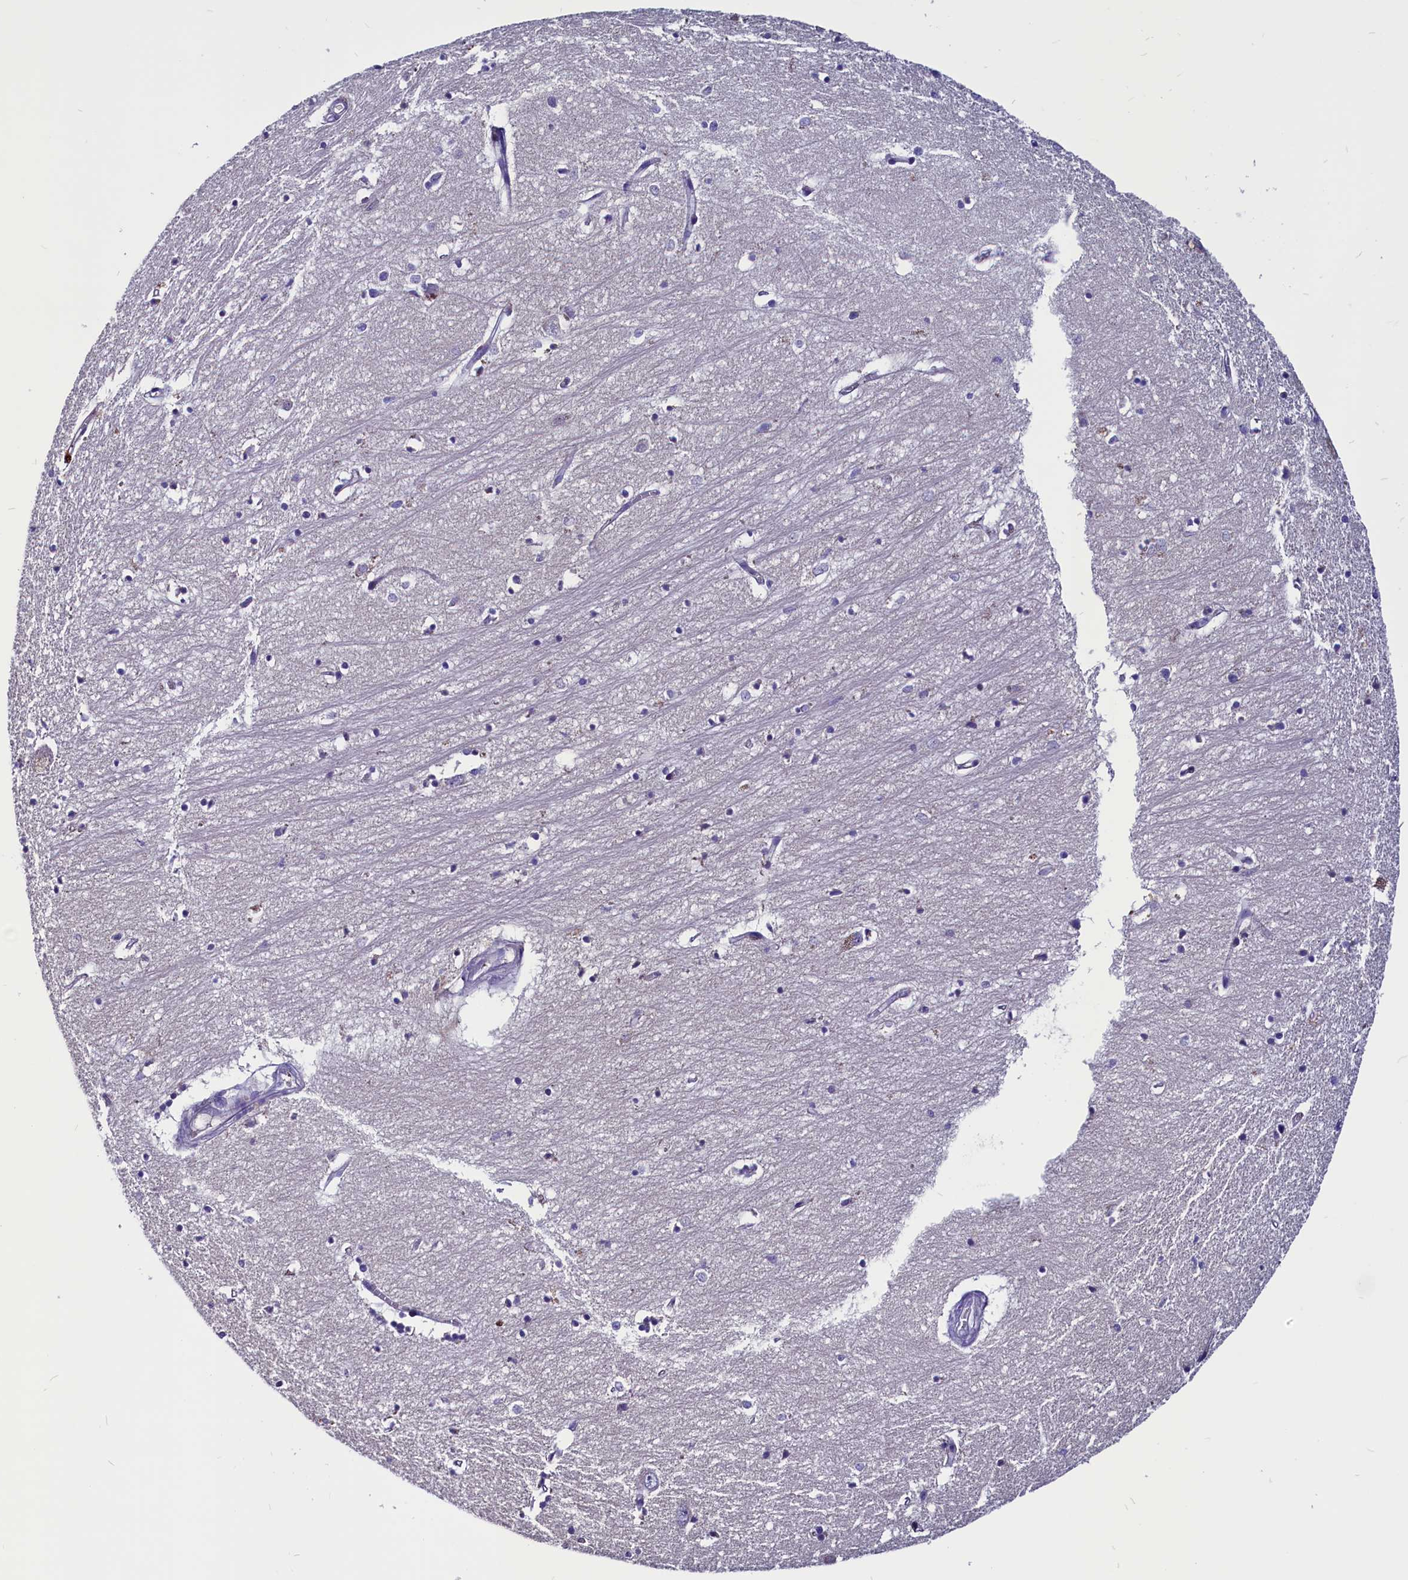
{"staining": {"intensity": "negative", "quantity": "none", "location": "none"}, "tissue": "hippocampus", "cell_type": "Glial cells", "image_type": "normal", "snomed": [{"axis": "morphology", "description": "Normal tissue, NOS"}, {"axis": "topography", "description": "Hippocampus"}], "caption": "Immunohistochemistry (IHC) image of normal hippocampus: hippocampus stained with DAB exhibits no significant protein staining in glial cells. The staining was performed using DAB to visualize the protein expression in brown, while the nuclei were stained in blue with hematoxylin (Magnification: 20x).", "gene": "CCBE1", "patient": {"sex": "female", "age": 64}}